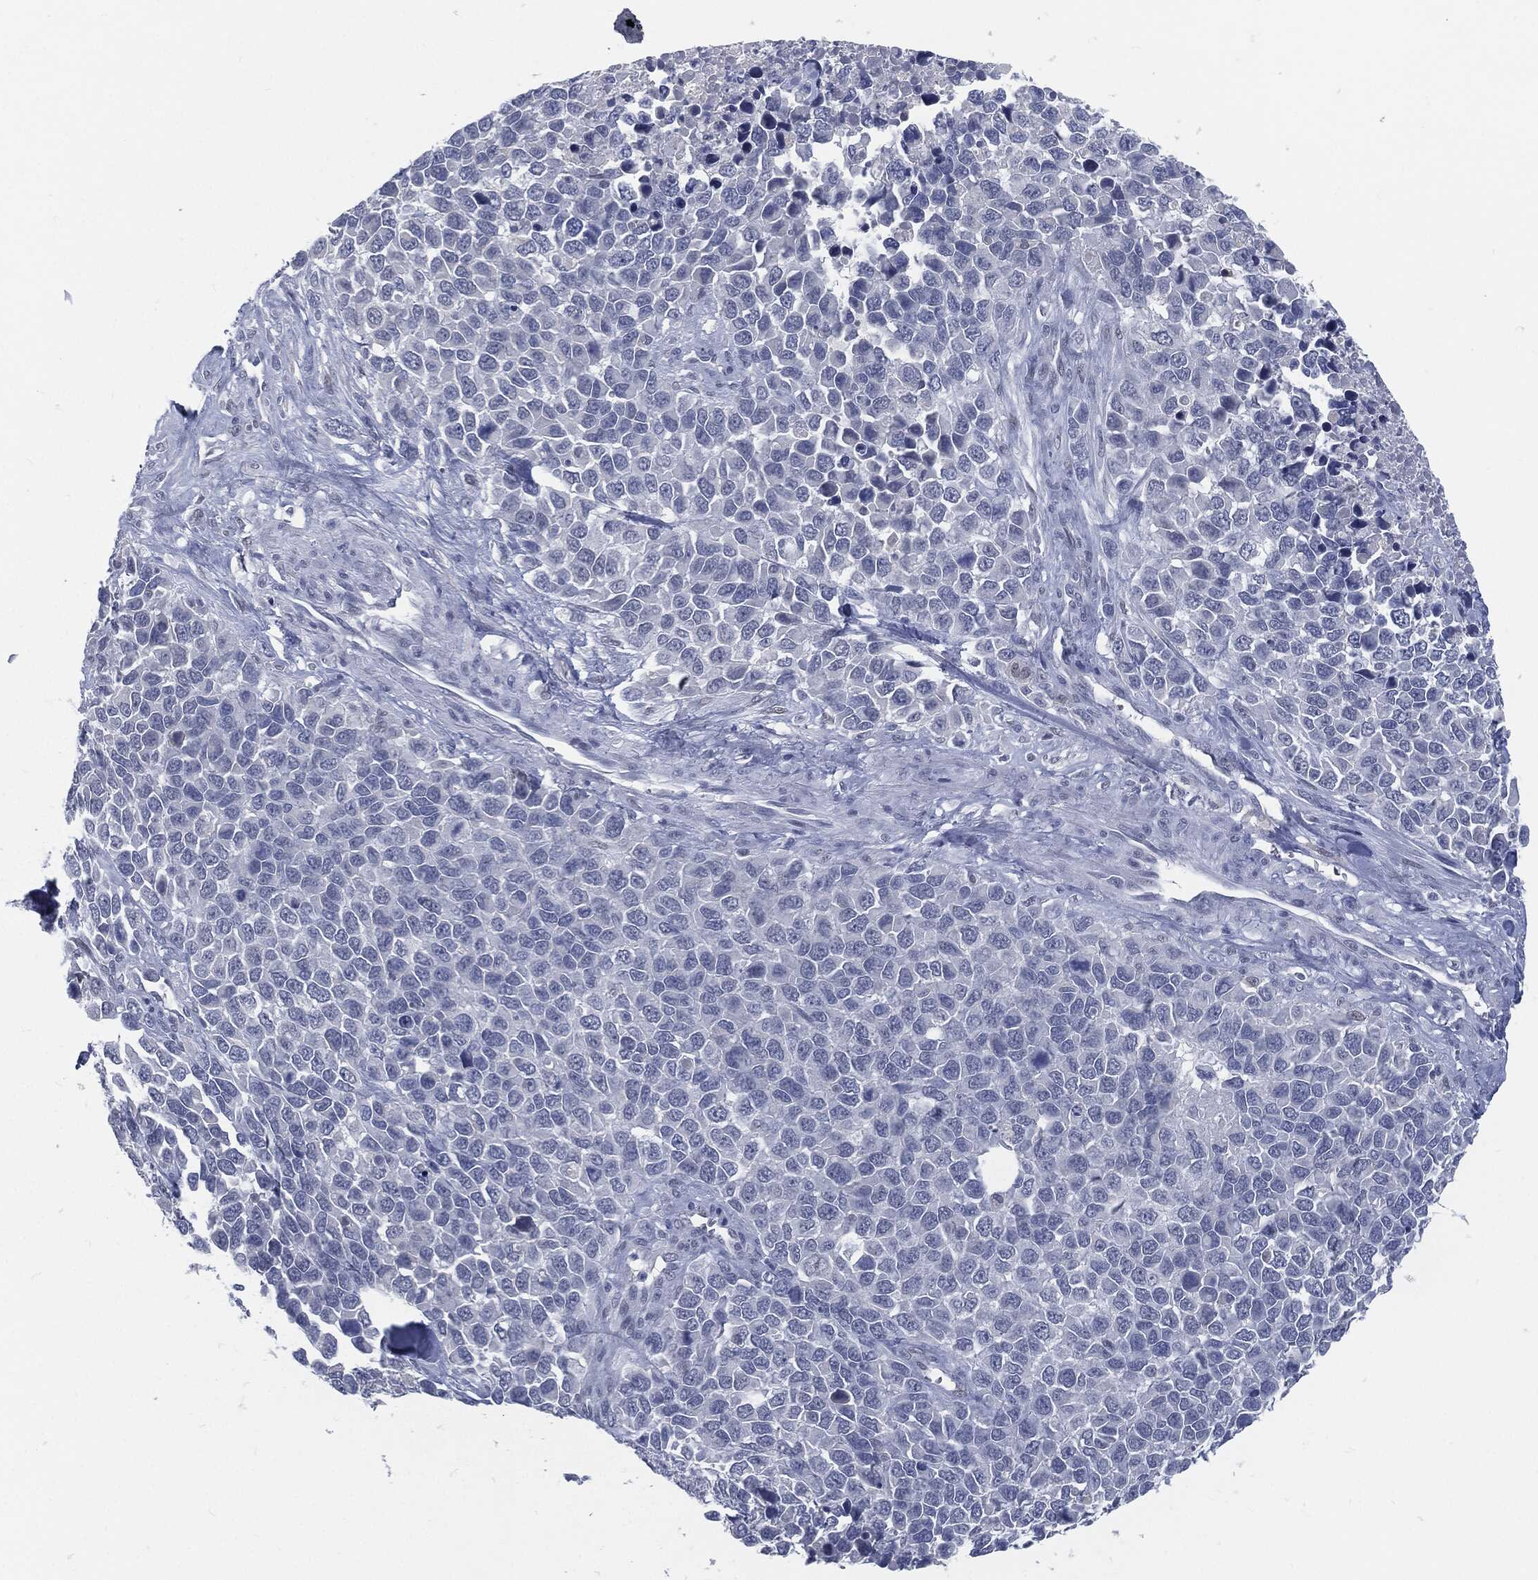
{"staining": {"intensity": "negative", "quantity": "none", "location": "none"}, "tissue": "melanoma", "cell_type": "Tumor cells", "image_type": "cancer", "snomed": [{"axis": "morphology", "description": "Malignant melanoma, Metastatic site"}, {"axis": "topography", "description": "Skin"}], "caption": "Photomicrograph shows no protein expression in tumor cells of melanoma tissue.", "gene": "PROM1", "patient": {"sex": "male", "age": 84}}